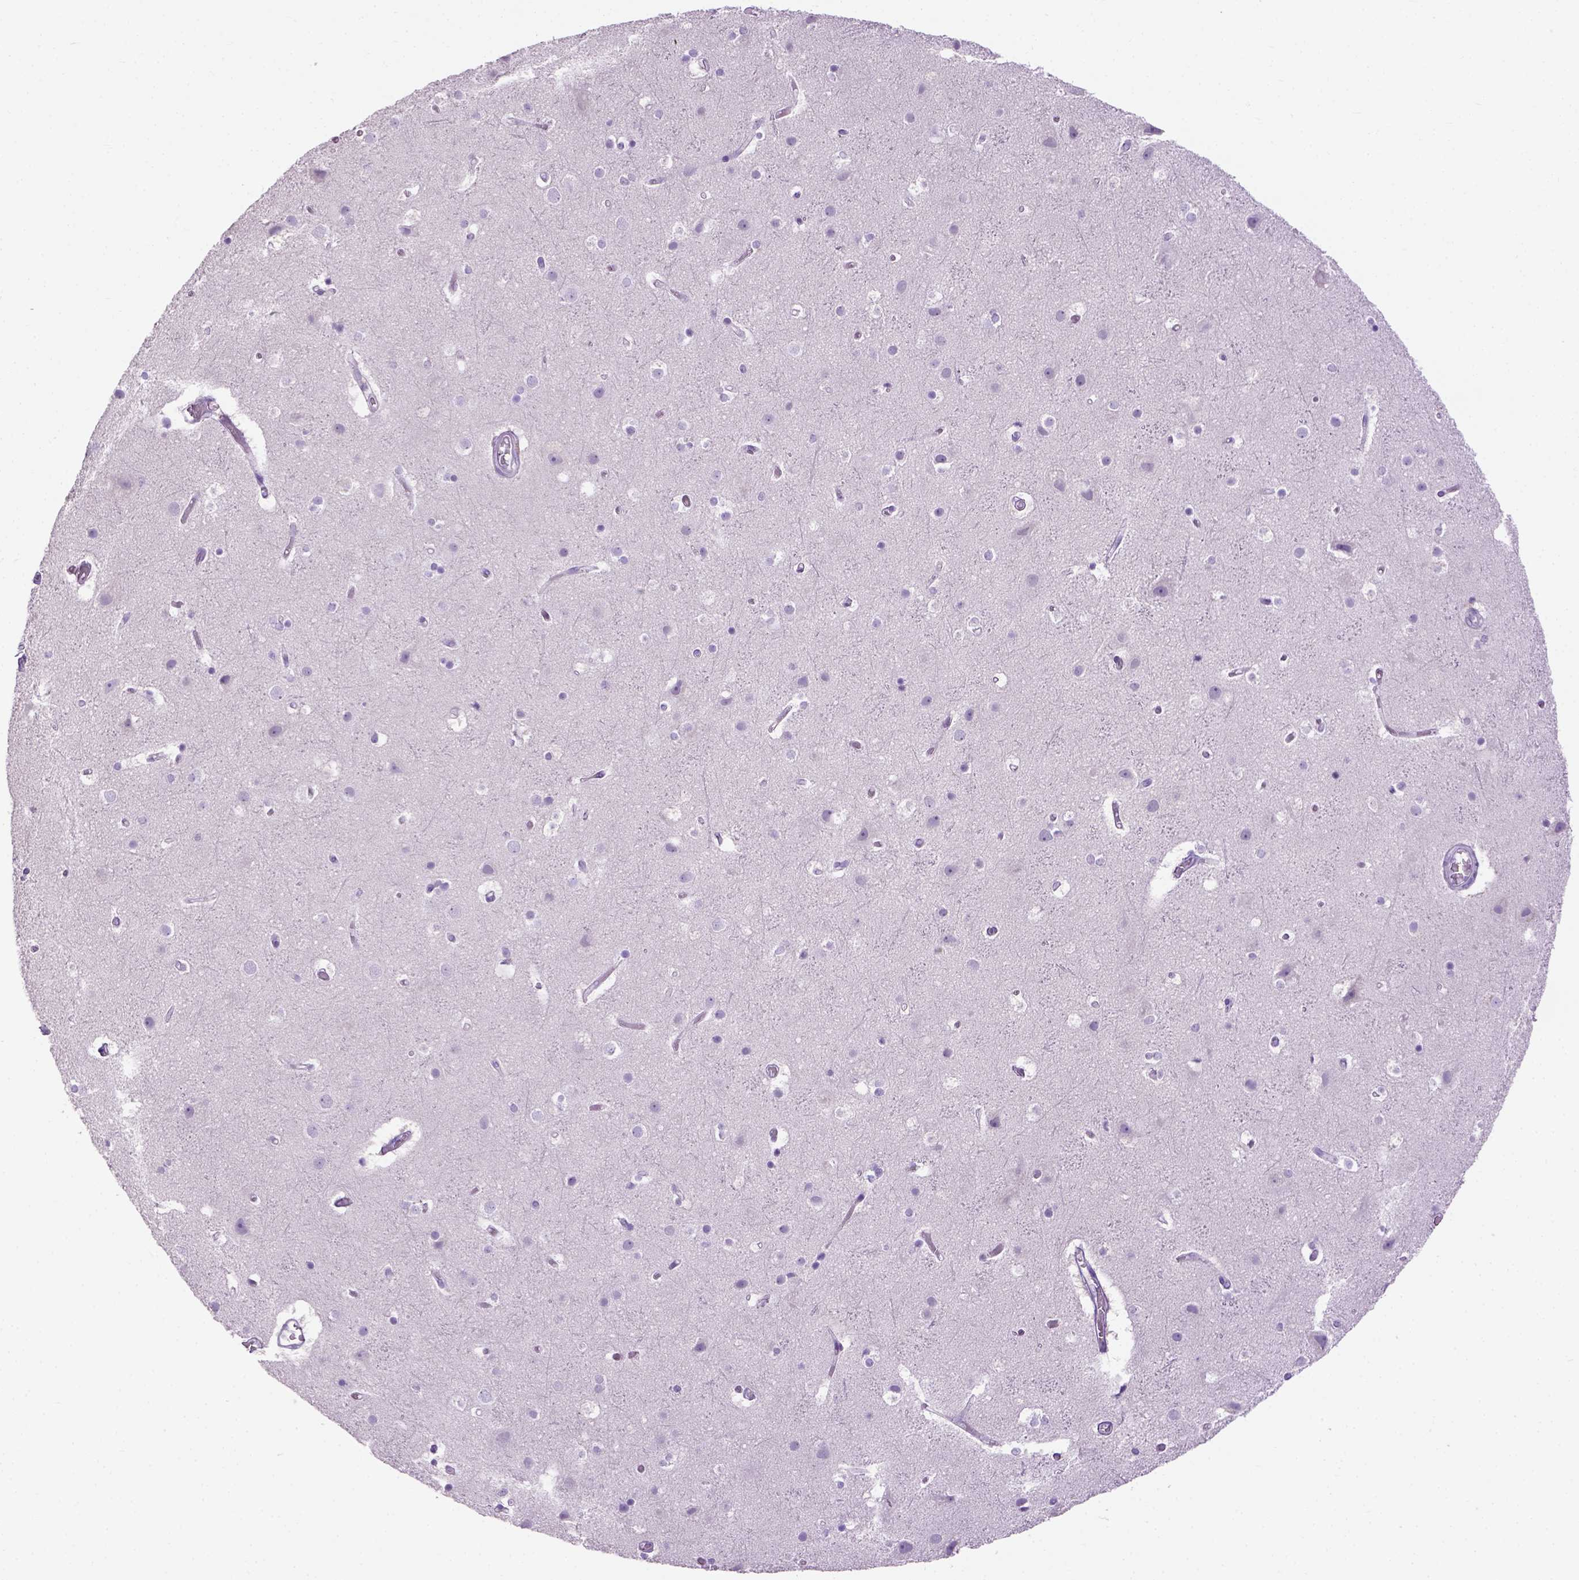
{"staining": {"intensity": "weak", "quantity": "<25%", "location": "cytoplasmic/membranous"}, "tissue": "cerebral cortex", "cell_type": "Endothelial cells", "image_type": "normal", "snomed": [{"axis": "morphology", "description": "Normal tissue, NOS"}, {"axis": "topography", "description": "Cerebral cortex"}], "caption": "IHC micrograph of unremarkable human cerebral cortex stained for a protein (brown), which shows no expression in endothelial cells.", "gene": "CYP24A1", "patient": {"sex": "female", "age": 52}}